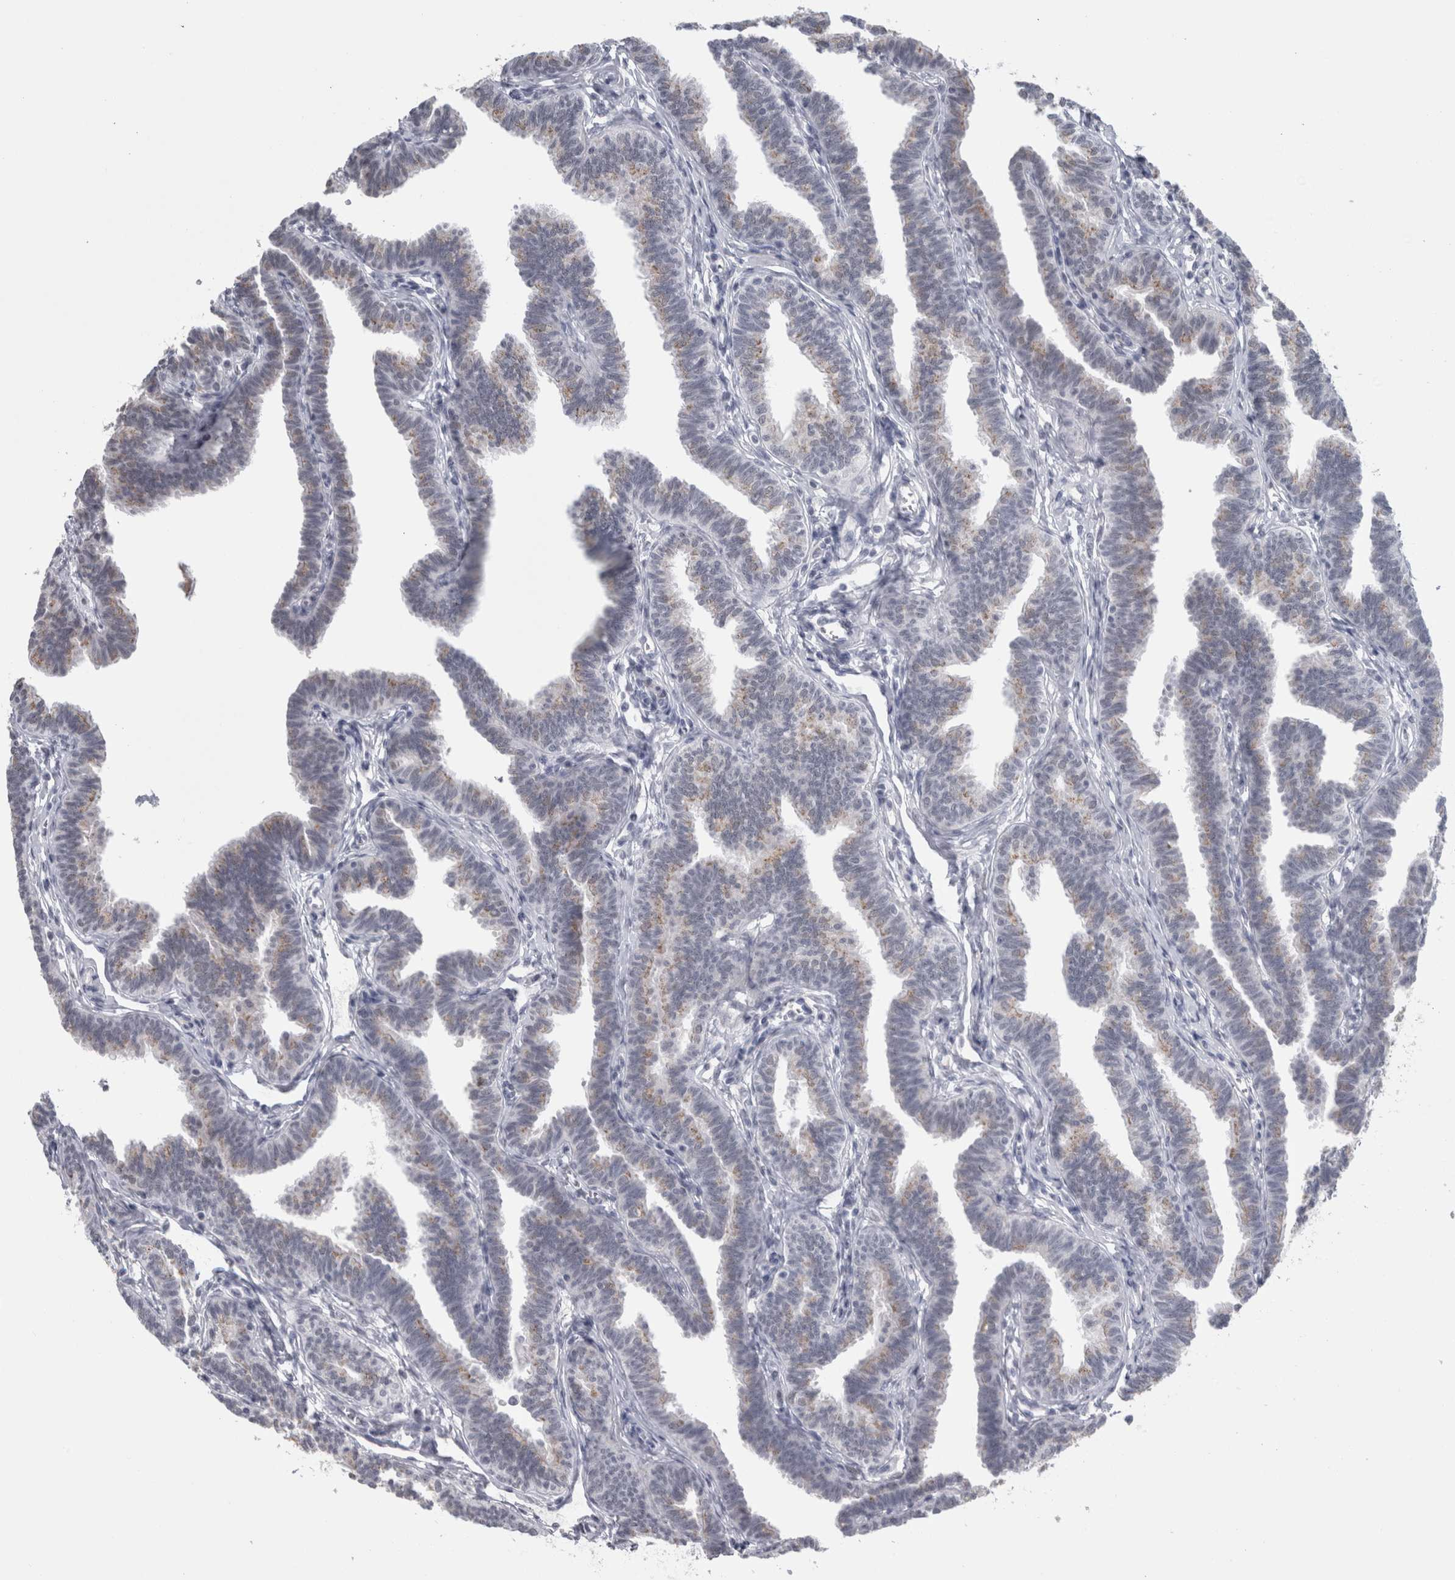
{"staining": {"intensity": "weak", "quantity": "<25%", "location": "cytoplasmic/membranous"}, "tissue": "fallopian tube", "cell_type": "Glandular cells", "image_type": "normal", "snomed": [{"axis": "morphology", "description": "Normal tissue, NOS"}, {"axis": "topography", "description": "Fallopian tube"}, {"axis": "topography", "description": "Ovary"}], "caption": "High magnification brightfield microscopy of normal fallopian tube stained with DAB (brown) and counterstained with hematoxylin (blue): glandular cells show no significant expression.", "gene": "PLIN1", "patient": {"sex": "female", "age": 23}}